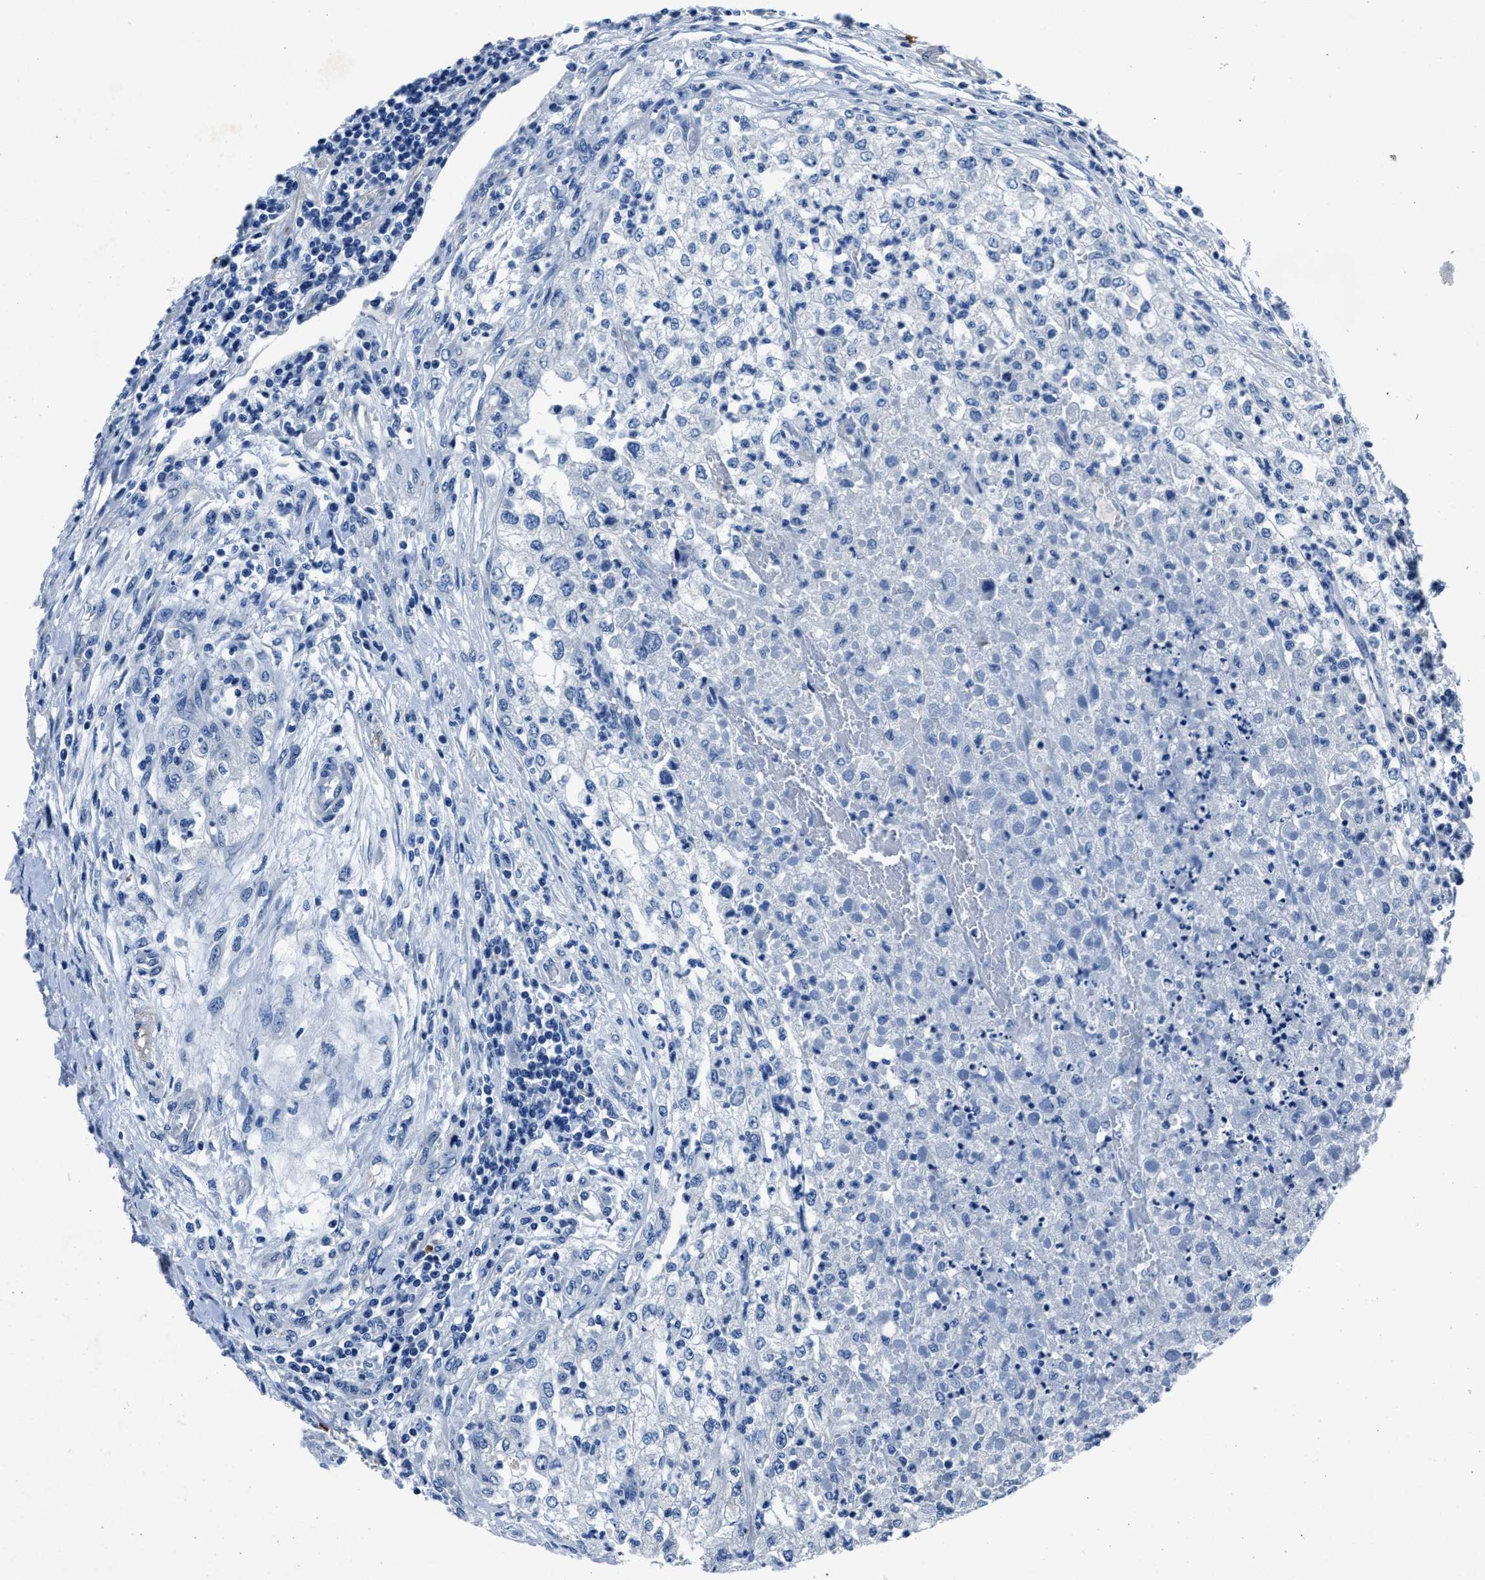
{"staining": {"intensity": "negative", "quantity": "none", "location": "none"}, "tissue": "renal cancer", "cell_type": "Tumor cells", "image_type": "cancer", "snomed": [{"axis": "morphology", "description": "Adenocarcinoma, NOS"}, {"axis": "topography", "description": "Kidney"}], "caption": "This micrograph is of adenocarcinoma (renal) stained with immunohistochemistry (IHC) to label a protein in brown with the nuclei are counter-stained blue. There is no expression in tumor cells.", "gene": "NACAD", "patient": {"sex": "female", "age": 54}}